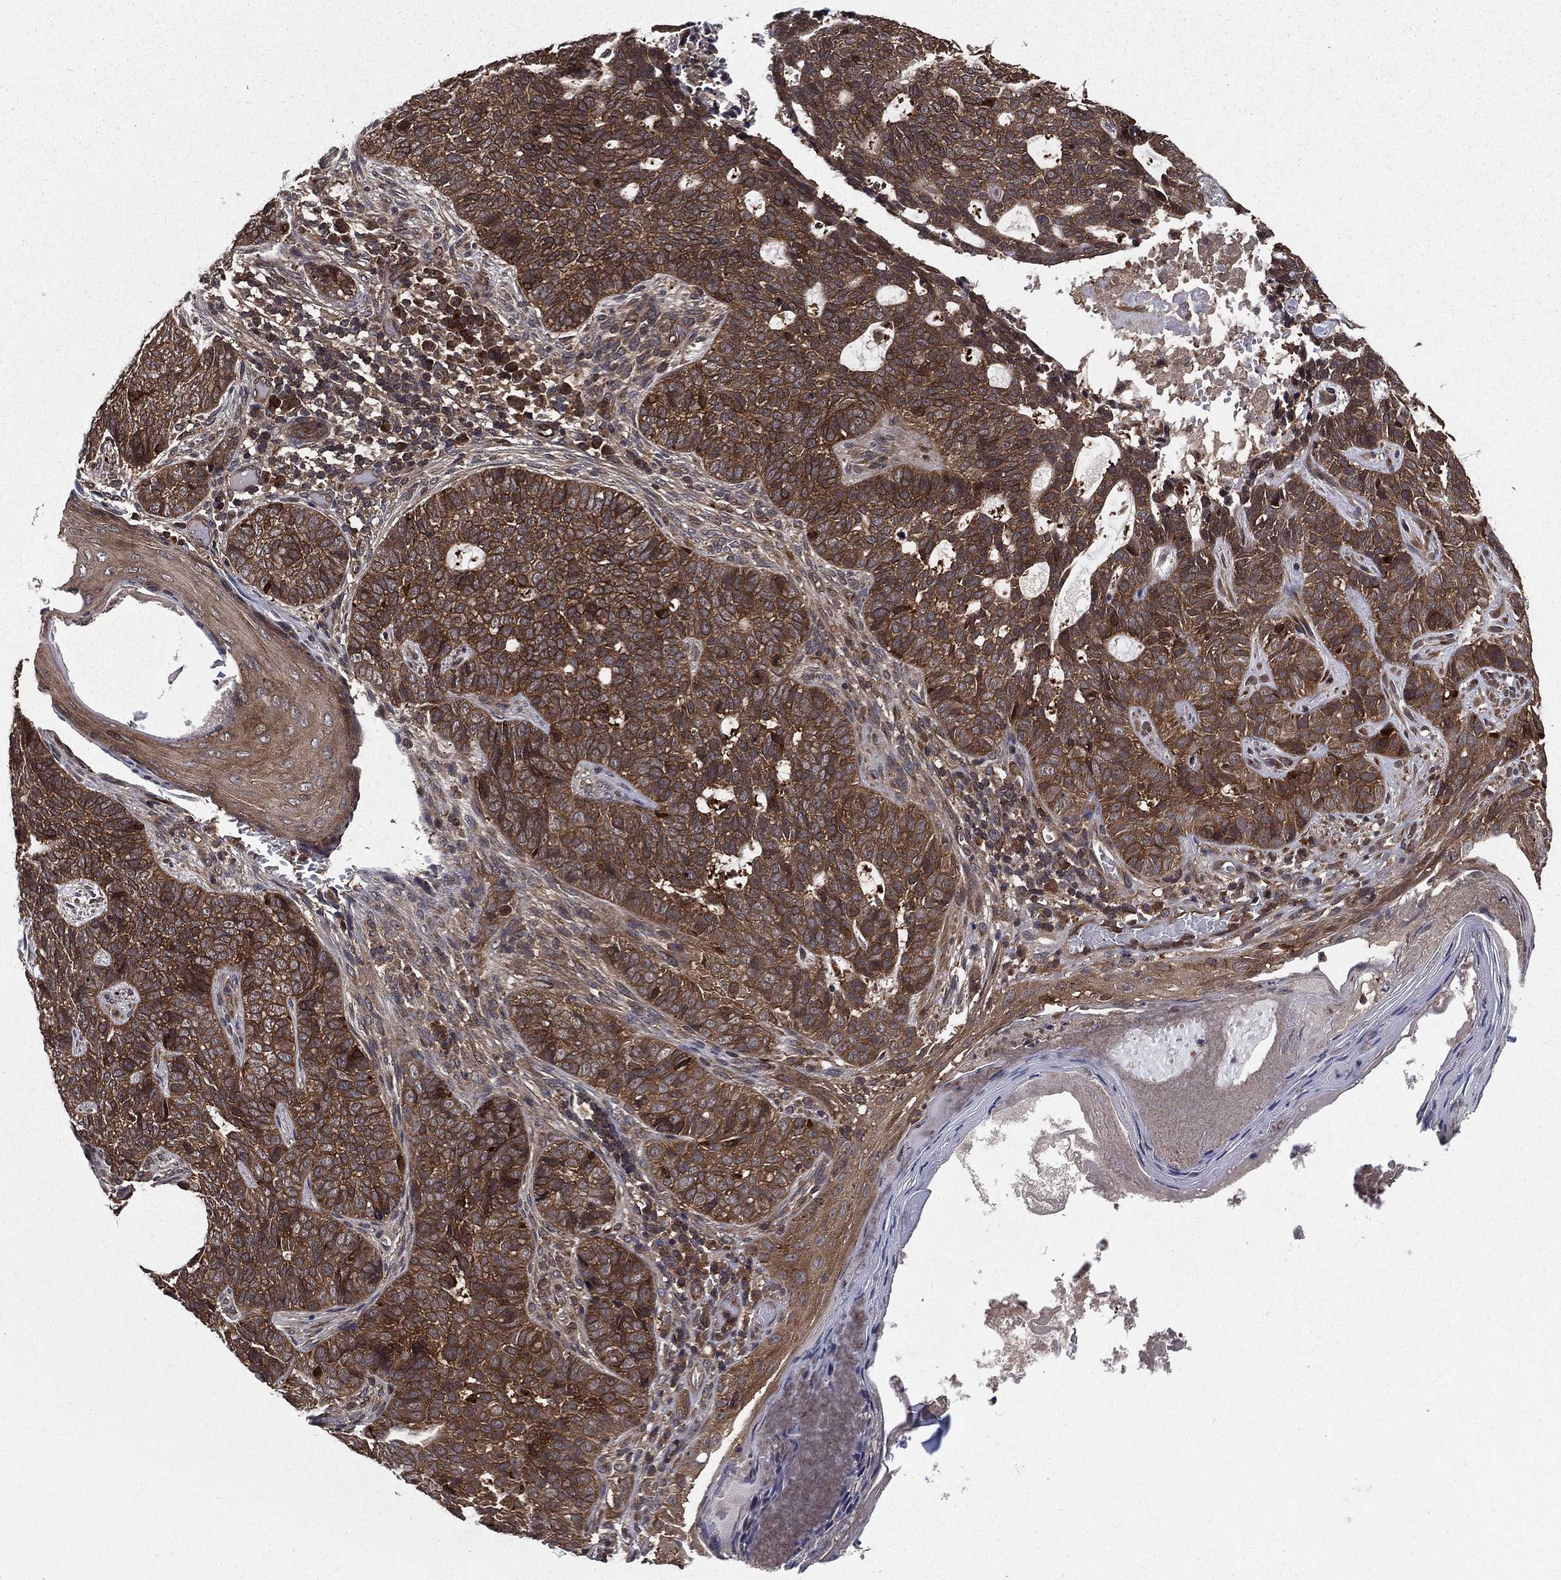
{"staining": {"intensity": "moderate", "quantity": ">75%", "location": "cytoplasmic/membranous"}, "tissue": "skin cancer", "cell_type": "Tumor cells", "image_type": "cancer", "snomed": [{"axis": "morphology", "description": "Basal cell carcinoma"}, {"axis": "topography", "description": "Skin"}], "caption": "Tumor cells exhibit moderate cytoplasmic/membranous expression in about >75% of cells in skin cancer (basal cell carcinoma). The staining was performed using DAB (3,3'-diaminobenzidine) to visualize the protein expression in brown, while the nuclei were stained in blue with hematoxylin (Magnification: 20x).", "gene": "CERT1", "patient": {"sex": "female", "age": 69}}